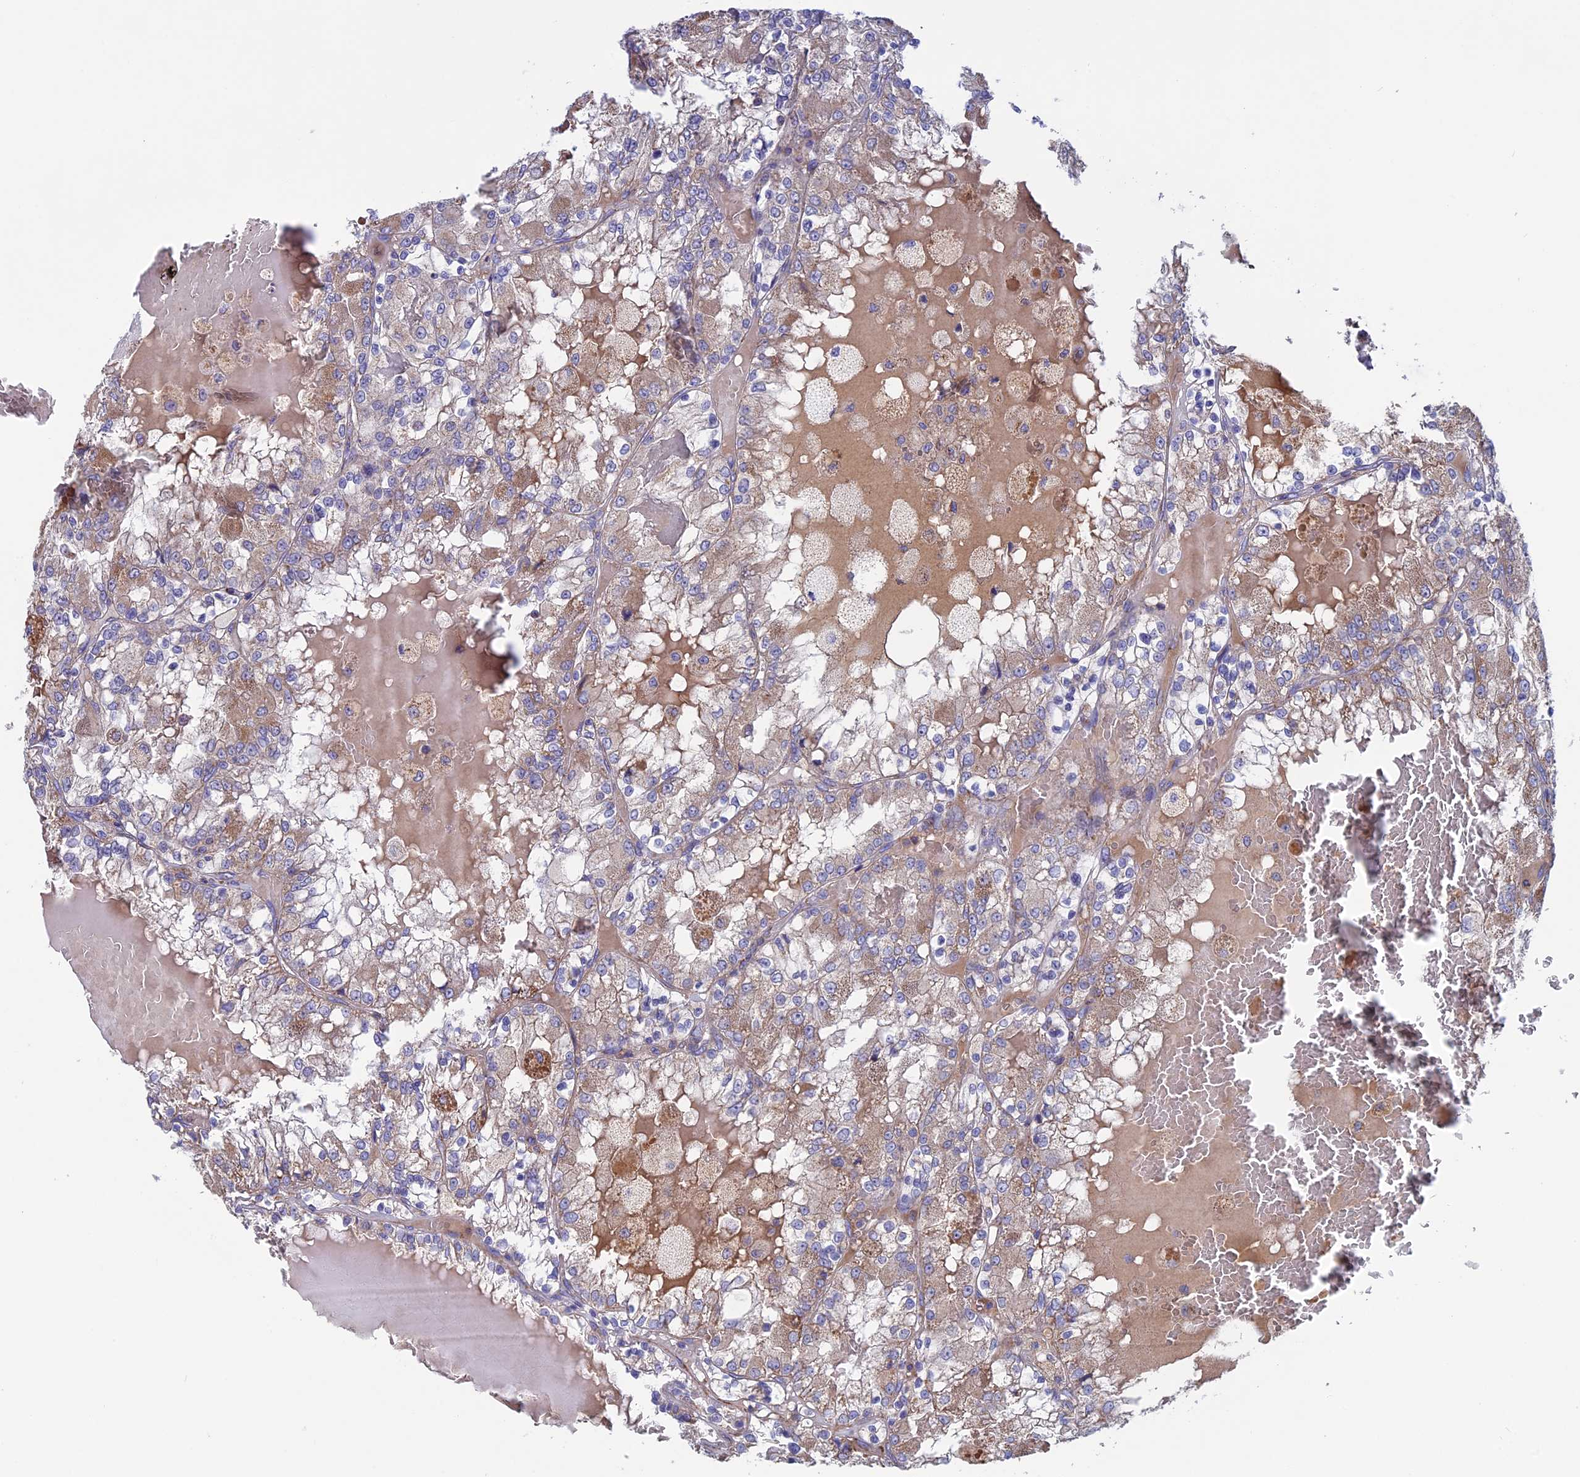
{"staining": {"intensity": "weak", "quantity": ">75%", "location": "cytoplasmic/membranous"}, "tissue": "renal cancer", "cell_type": "Tumor cells", "image_type": "cancer", "snomed": [{"axis": "morphology", "description": "Adenocarcinoma, NOS"}, {"axis": "topography", "description": "Kidney"}], "caption": "About >75% of tumor cells in renal adenocarcinoma demonstrate weak cytoplasmic/membranous protein staining as visualized by brown immunohistochemical staining.", "gene": "SLC15A5", "patient": {"sex": "female", "age": 56}}